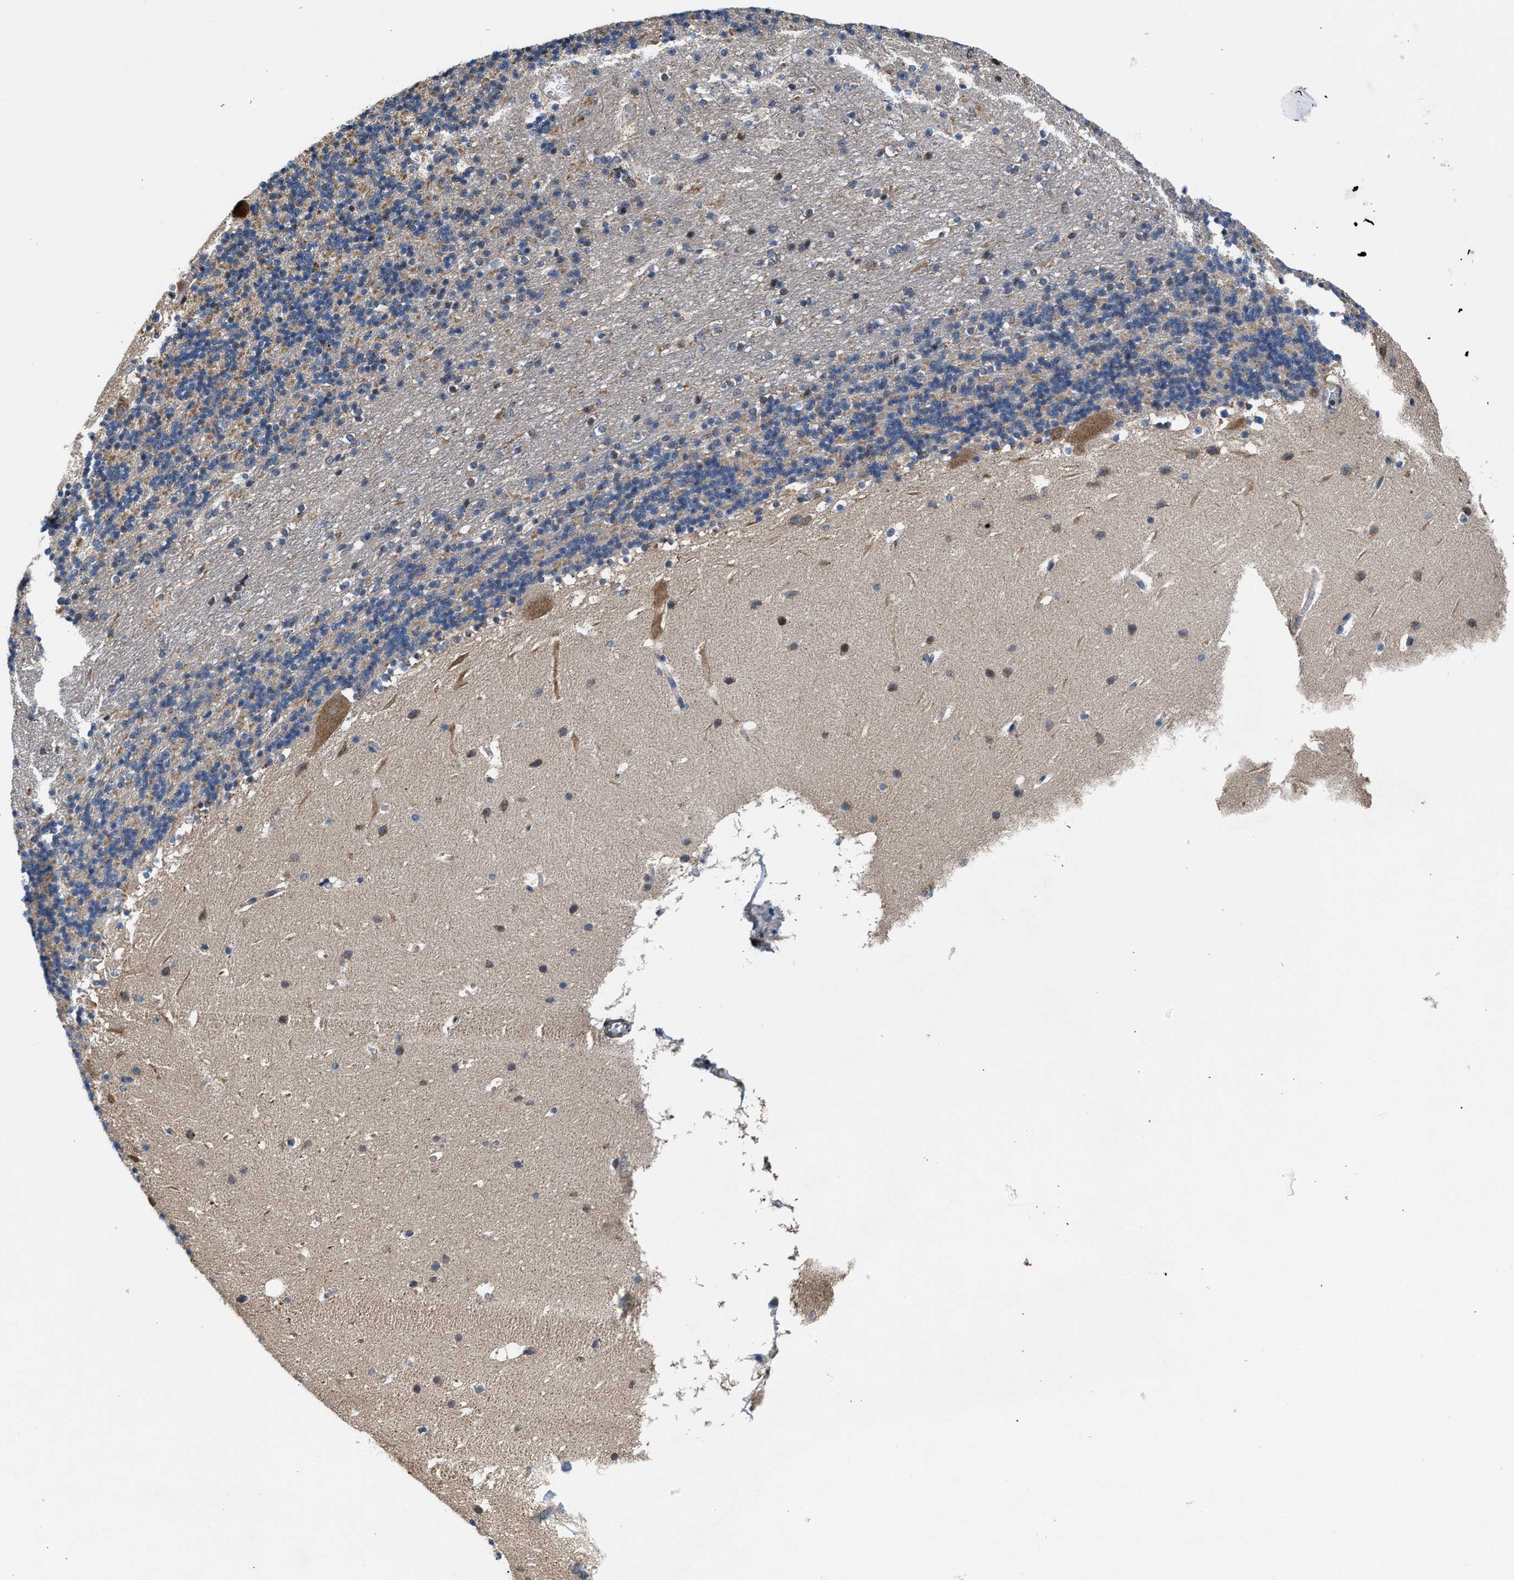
{"staining": {"intensity": "moderate", "quantity": "25%-75%", "location": "cytoplasmic/membranous"}, "tissue": "cerebellum", "cell_type": "Cells in granular layer", "image_type": "normal", "snomed": [{"axis": "morphology", "description": "Normal tissue, NOS"}, {"axis": "topography", "description": "Cerebellum"}], "caption": "Protein staining demonstrates moderate cytoplasmic/membranous expression in about 25%-75% of cells in granular layer in unremarkable cerebellum. Nuclei are stained in blue.", "gene": "CEP128", "patient": {"sex": "male", "age": 45}}